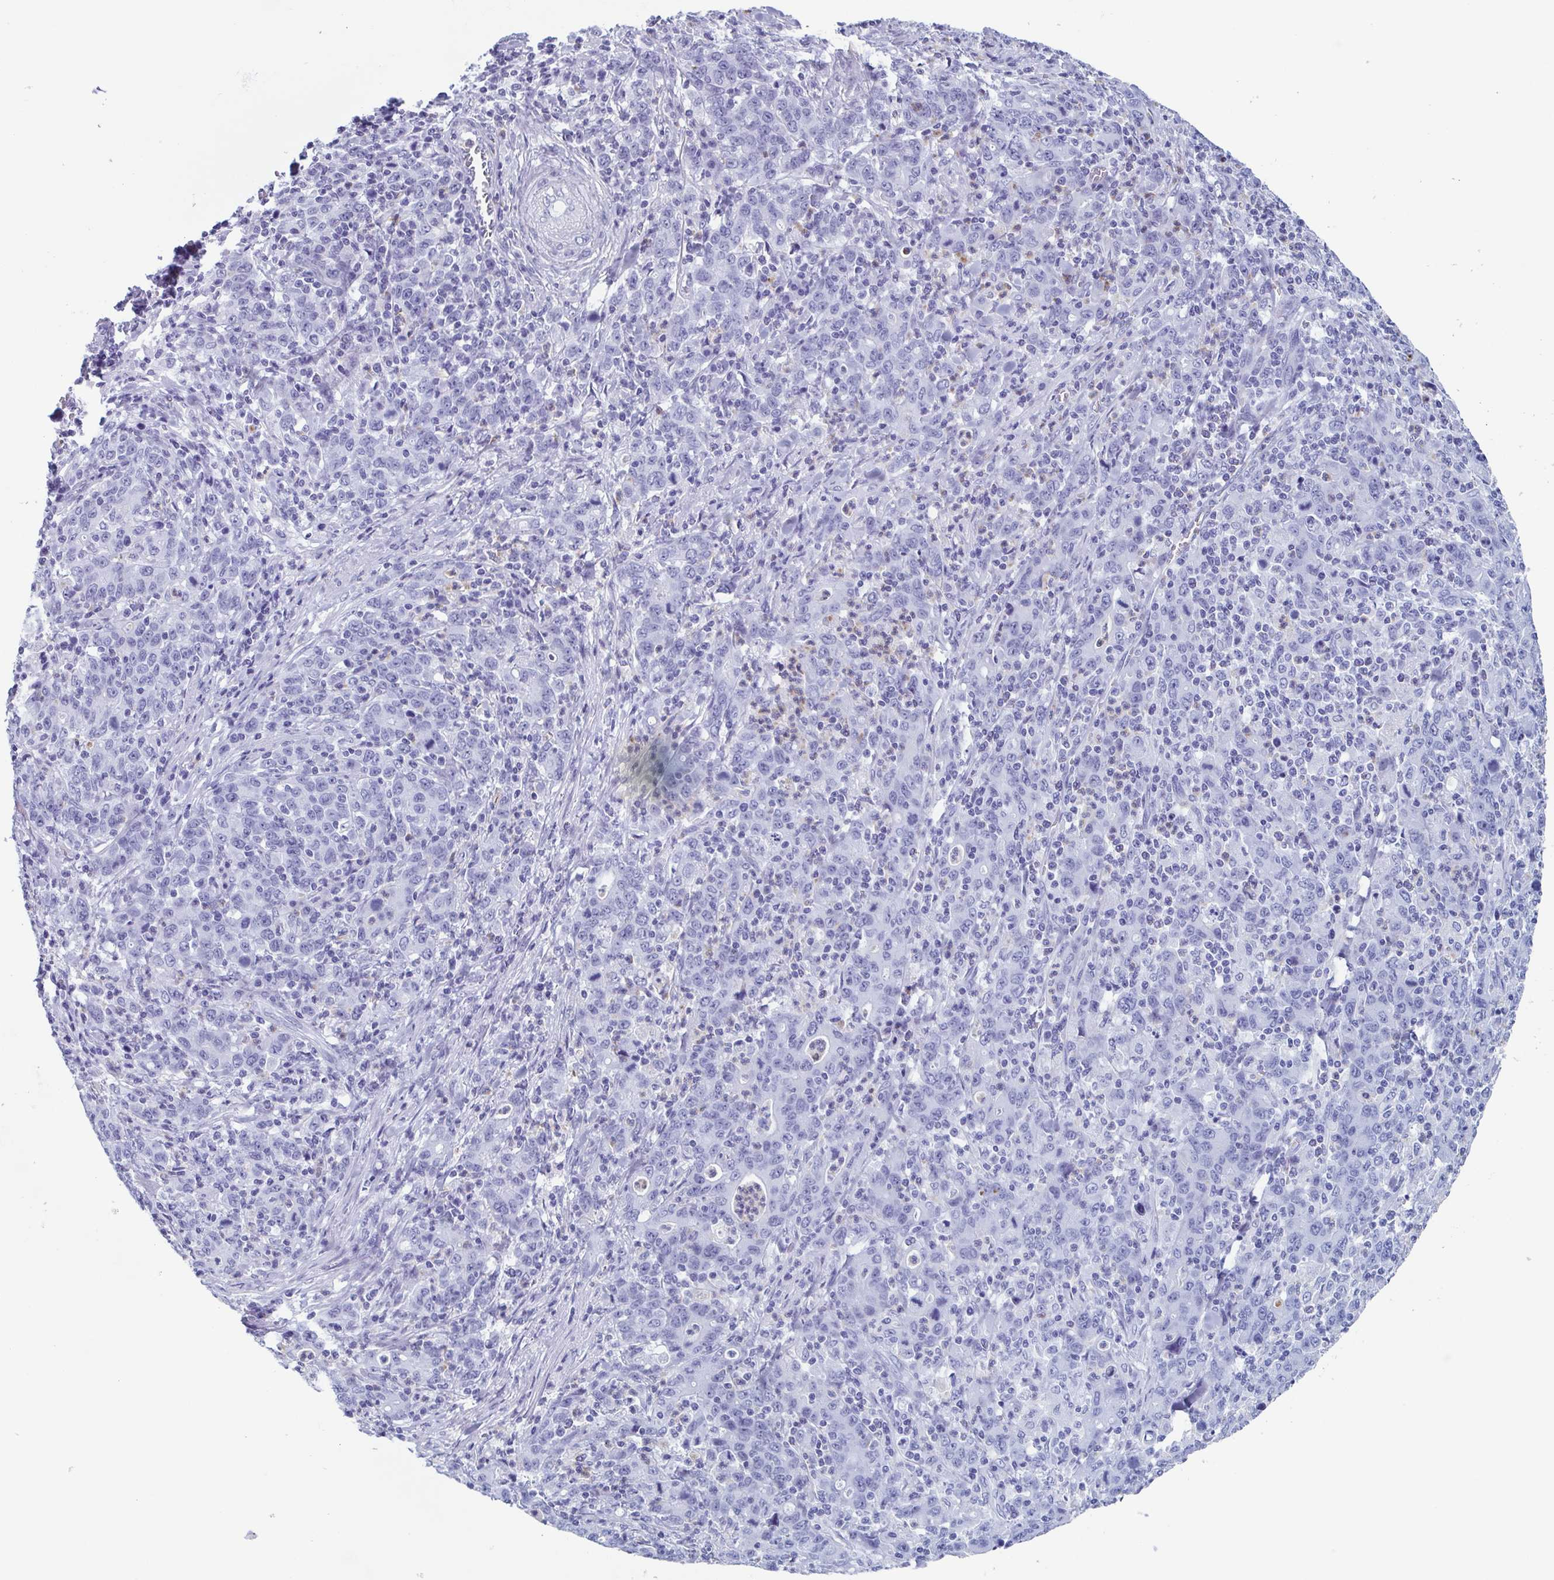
{"staining": {"intensity": "negative", "quantity": "none", "location": "none"}, "tissue": "stomach cancer", "cell_type": "Tumor cells", "image_type": "cancer", "snomed": [{"axis": "morphology", "description": "Adenocarcinoma, NOS"}, {"axis": "topography", "description": "Stomach, upper"}], "caption": "Protein analysis of adenocarcinoma (stomach) reveals no significant positivity in tumor cells.", "gene": "BPI", "patient": {"sex": "male", "age": 69}}